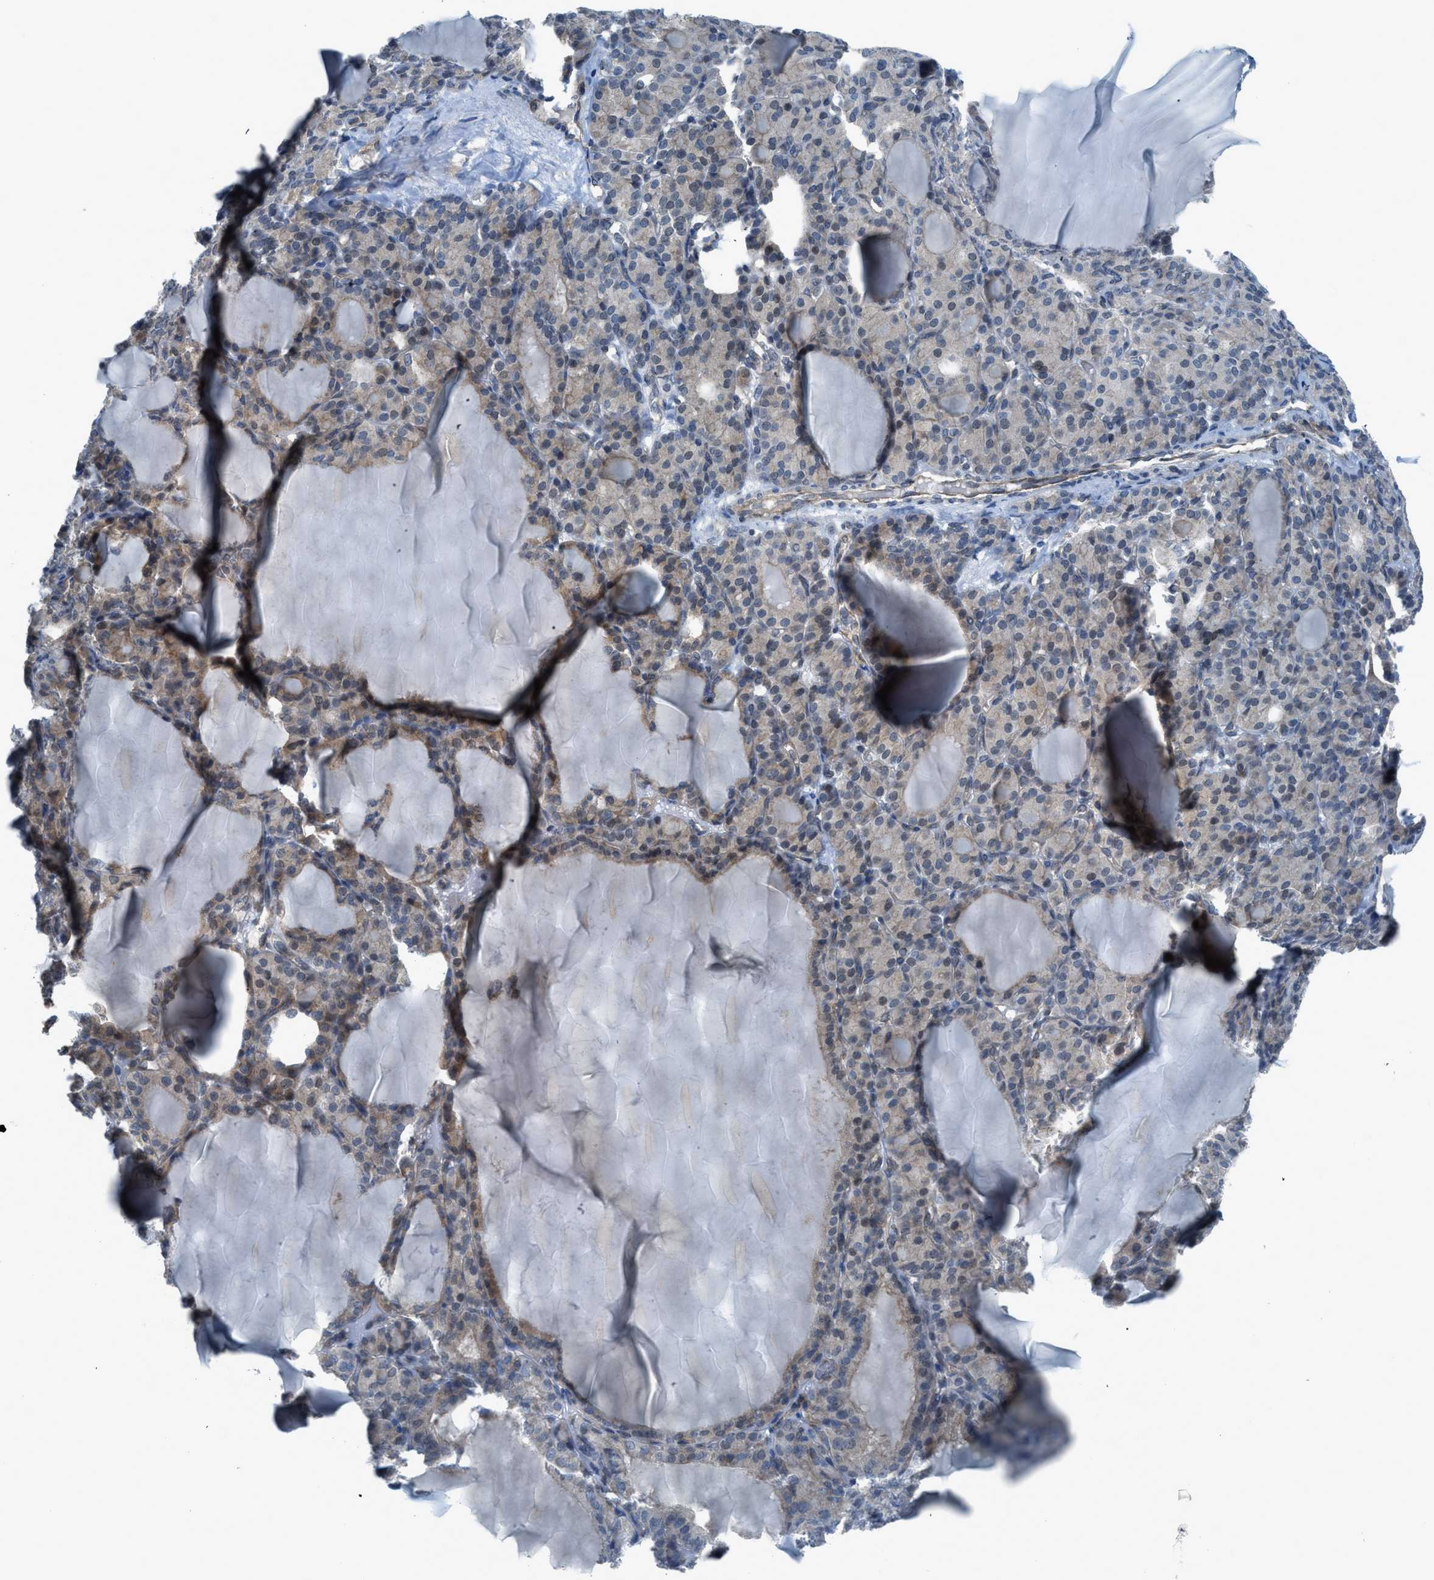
{"staining": {"intensity": "strong", "quantity": "25%-75%", "location": "cytoplasmic/membranous,nuclear"}, "tissue": "thyroid gland", "cell_type": "Glandular cells", "image_type": "normal", "snomed": [{"axis": "morphology", "description": "Normal tissue, NOS"}, {"axis": "topography", "description": "Thyroid gland"}], "caption": "This image demonstrates immunohistochemistry staining of normal thyroid gland, with high strong cytoplasmic/membranous,nuclear staining in approximately 25%-75% of glandular cells.", "gene": "PRKN", "patient": {"sex": "female", "age": 28}}